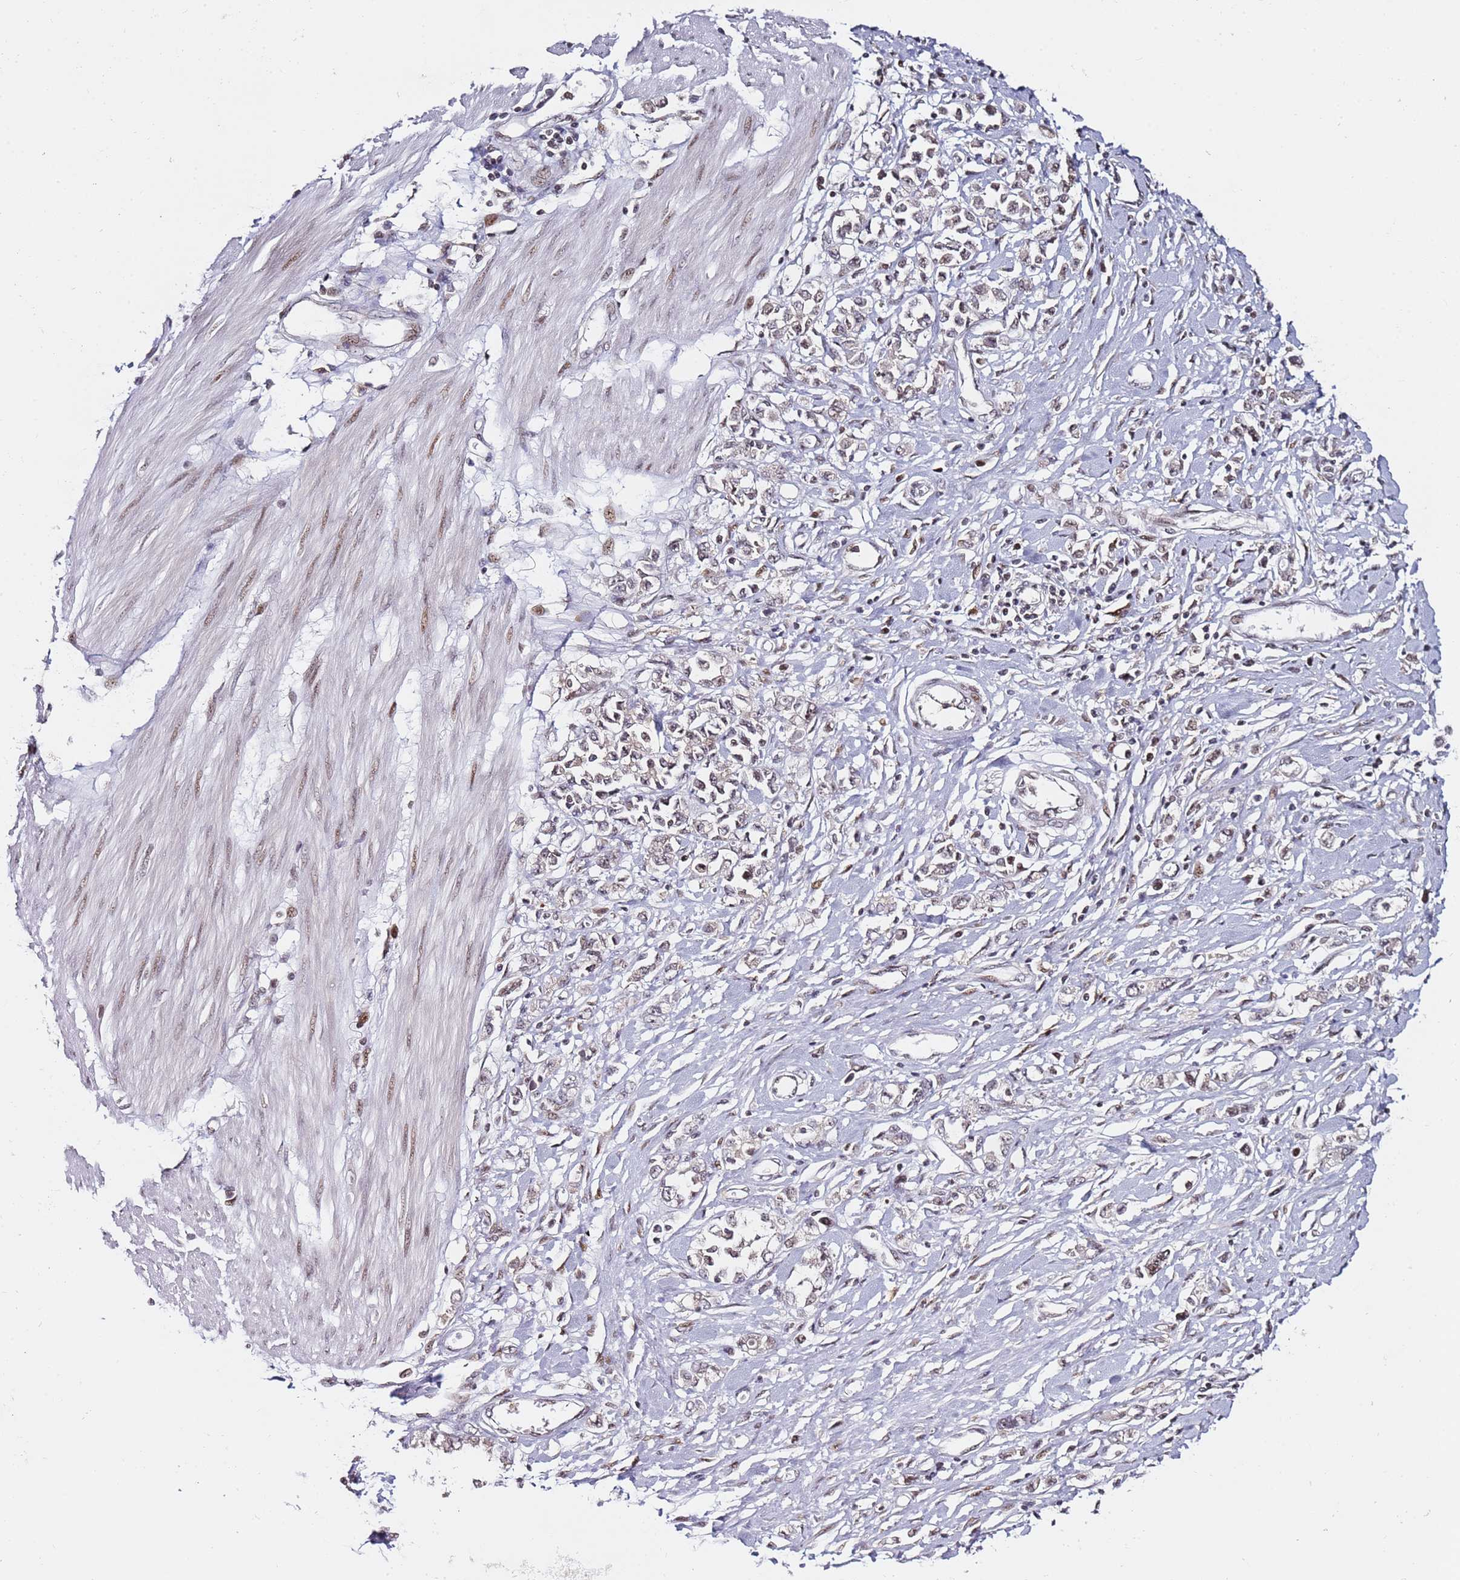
{"staining": {"intensity": "moderate", "quantity": ">75%", "location": "nuclear"}, "tissue": "stomach cancer", "cell_type": "Tumor cells", "image_type": "cancer", "snomed": [{"axis": "morphology", "description": "Adenocarcinoma, NOS"}, {"axis": "topography", "description": "Stomach"}], "caption": "Protein expression analysis of human stomach cancer (adenocarcinoma) reveals moderate nuclear staining in approximately >75% of tumor cells.", "gene": "FCF1", "patient": {"sex": "female", "age": 76}}